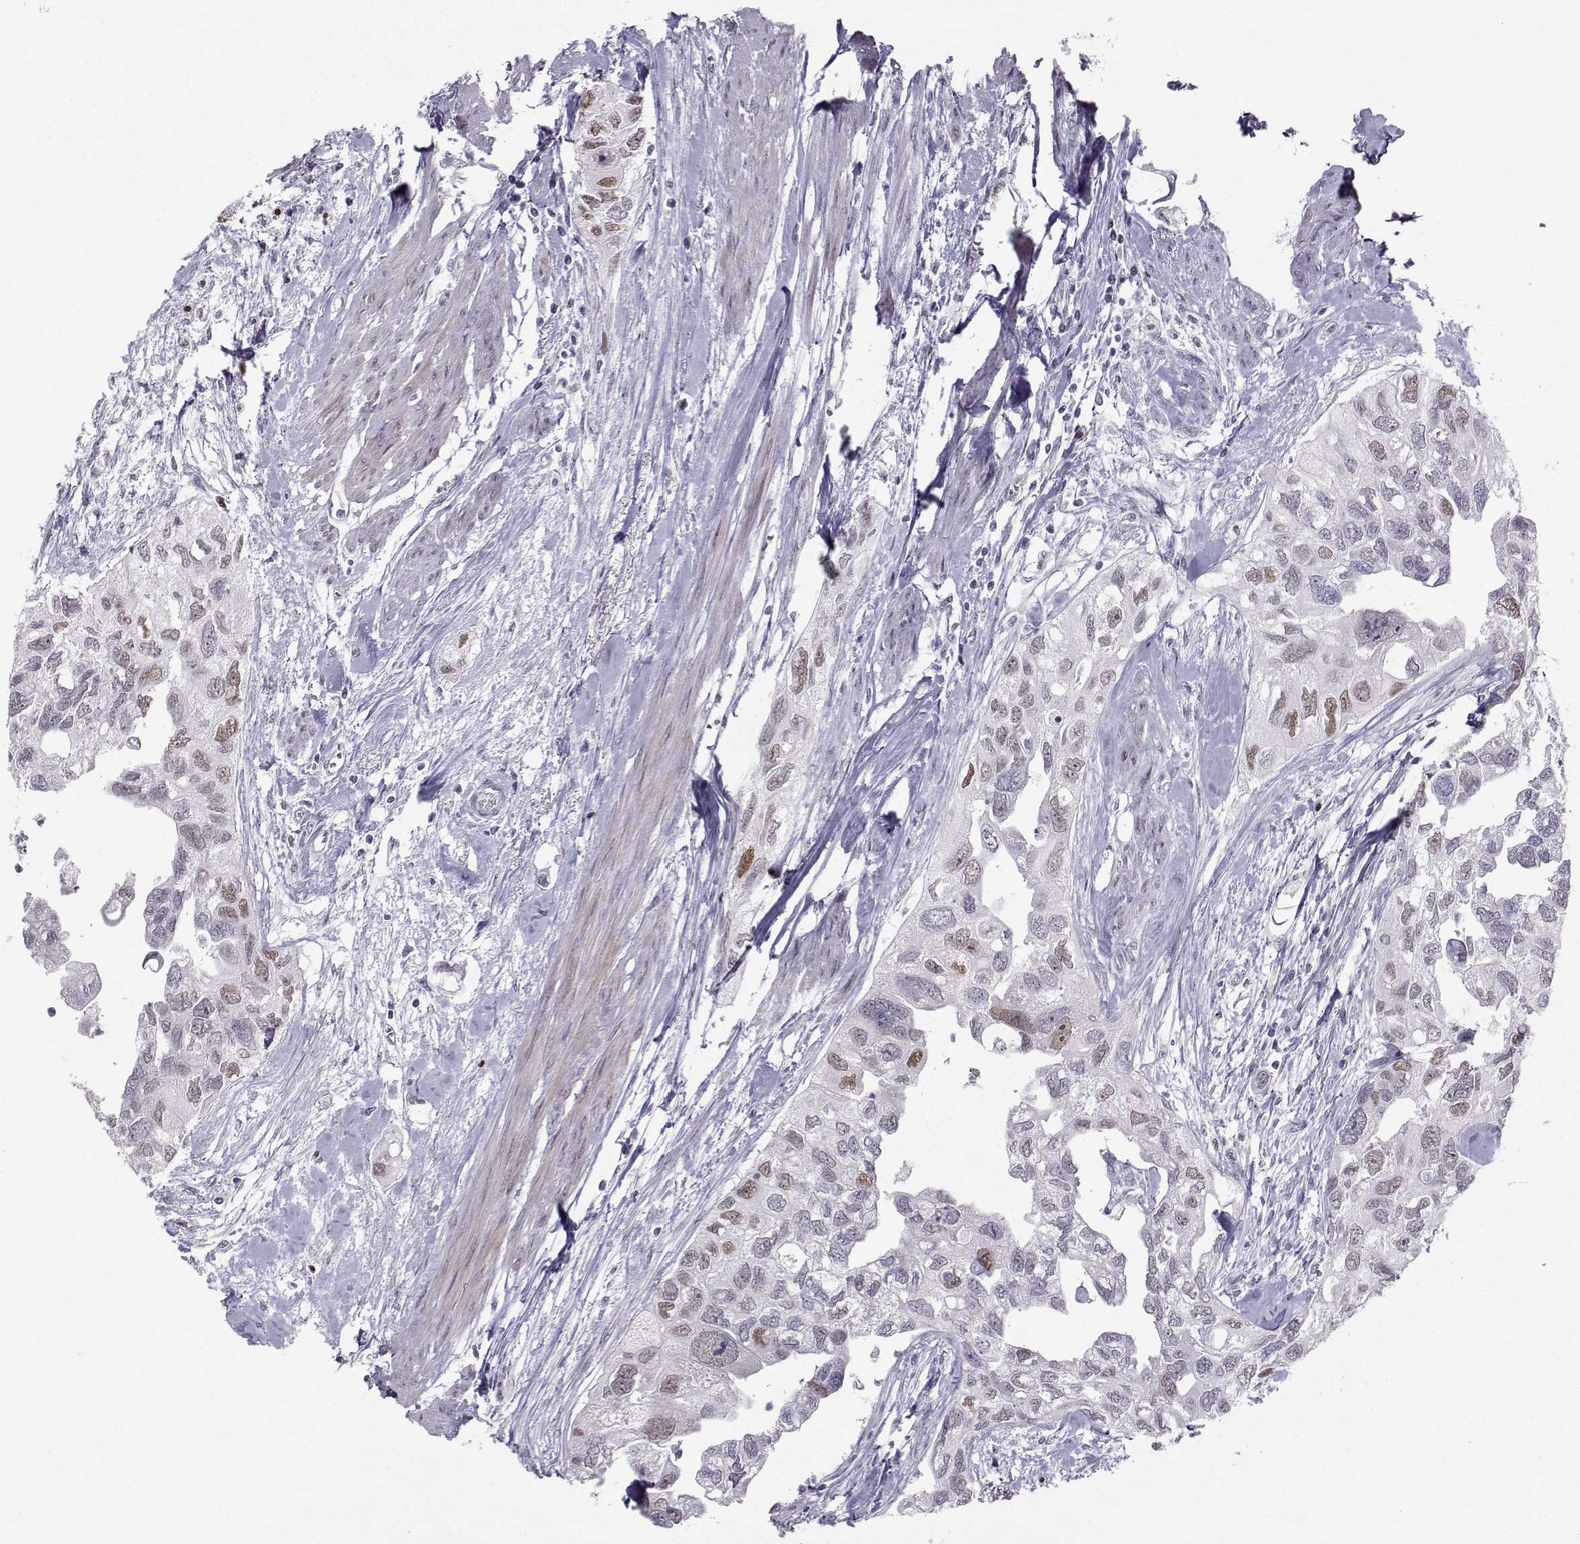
{"staining": {"intensity": "weak", "quantity": "<25%", "location": "nuclear"}, "tissue": "urothelial cancer", "cell_type": "Tumor cells", "image_type": "cancer", "snomed": [{"axis": "morphology", "description": "Urothelial carcinoma, High grade"}, {"axis": "topography", "description": "Urinary bladder"}], "caption": "Urothelial cancer was stained to show a protein in brown. There is no significant positivity in tumor cells. The staining was performed using DAB to visualize the protein expression in brown, while the nuclei were stained in blue with hematoxylin (Magnification: 20x).", "gene": "TEDC2", "patient": {"sex": "male", "age": 59}}